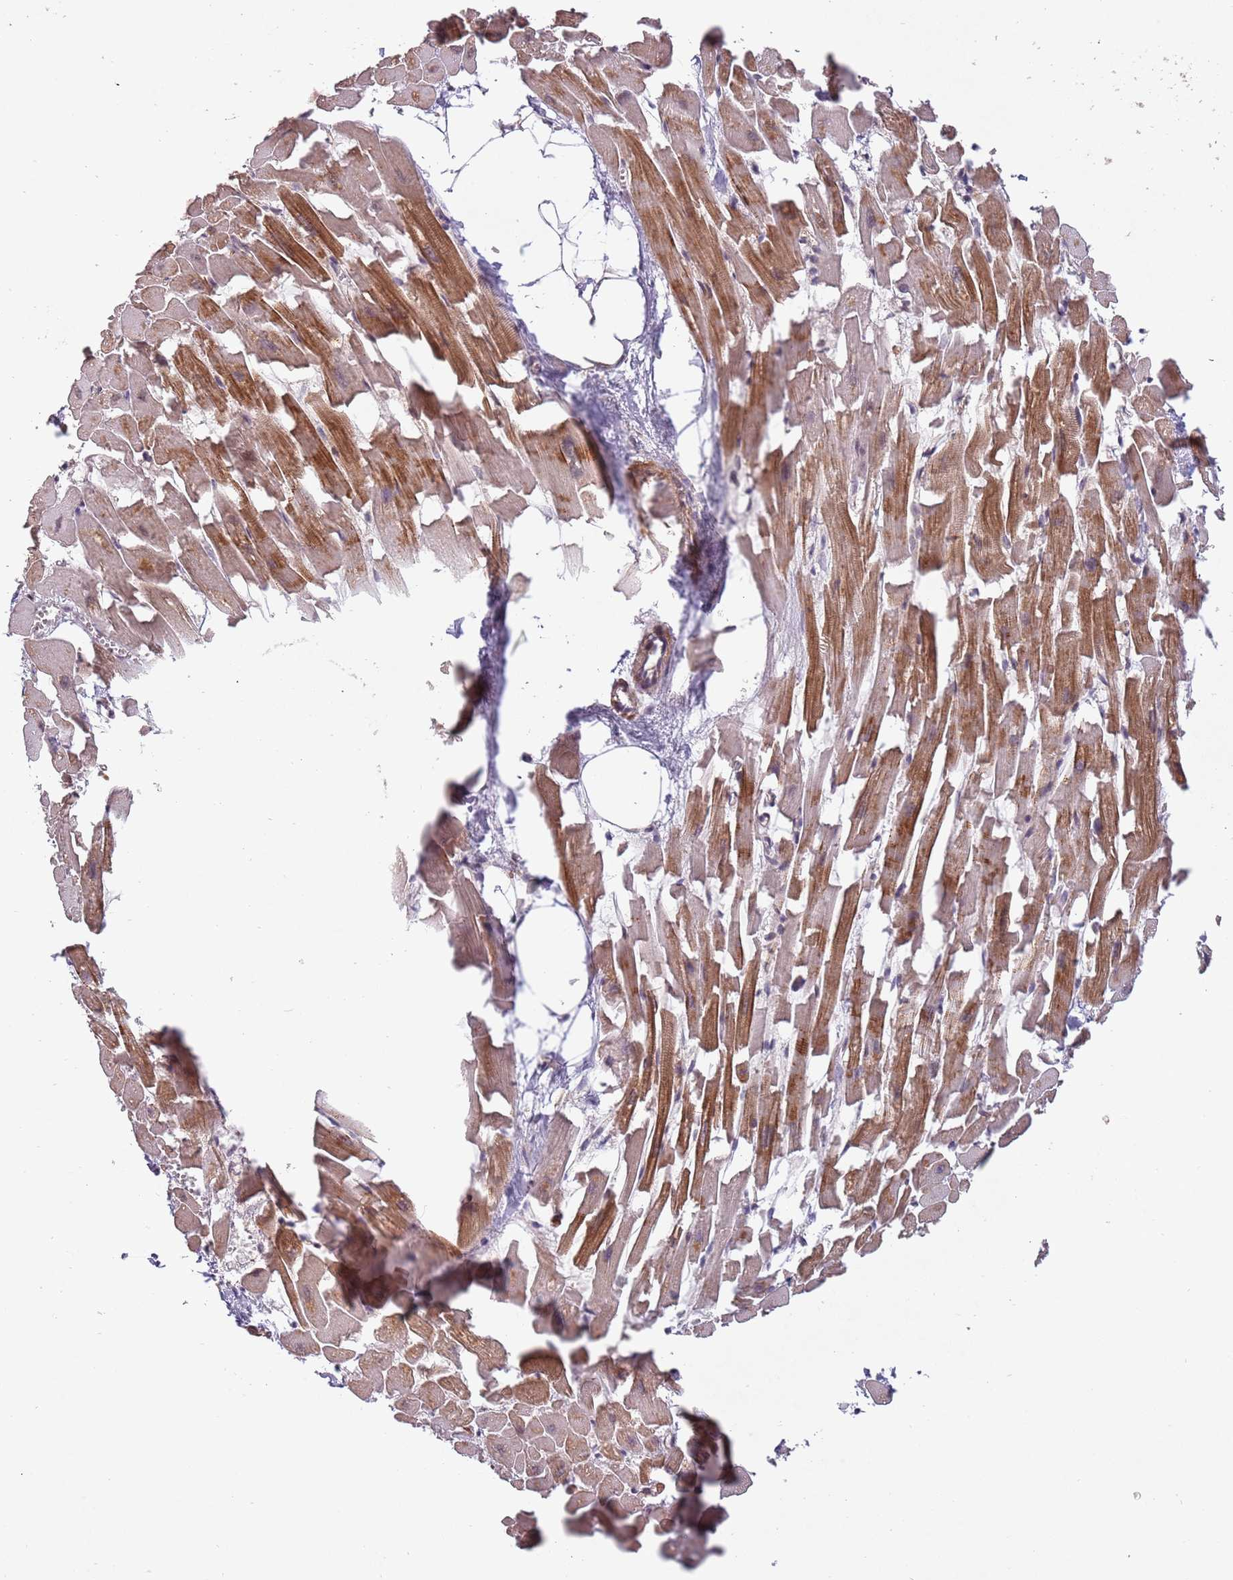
{"staining": {"intensity": "strong", "quantity": ">75%", "location": "cytoplasmic/membranous"}, "tissue": "heart muscle", "cell_type": "Cardiomyocytes", "image_type": "normal", "snomed": [{"axis": "morphology", "description": "Normal tissue, NOS"}, {"axis": "topography", "description": "Heart"}], "caption": "This is a photomicrograph of IHC staining of unremarkable heart muscle, which shows strong staining in the cytoplasmic/membranous of cardiomyocytes.", "gene": "SUDS3", "patient": {"sex": "female", "age": 64}}